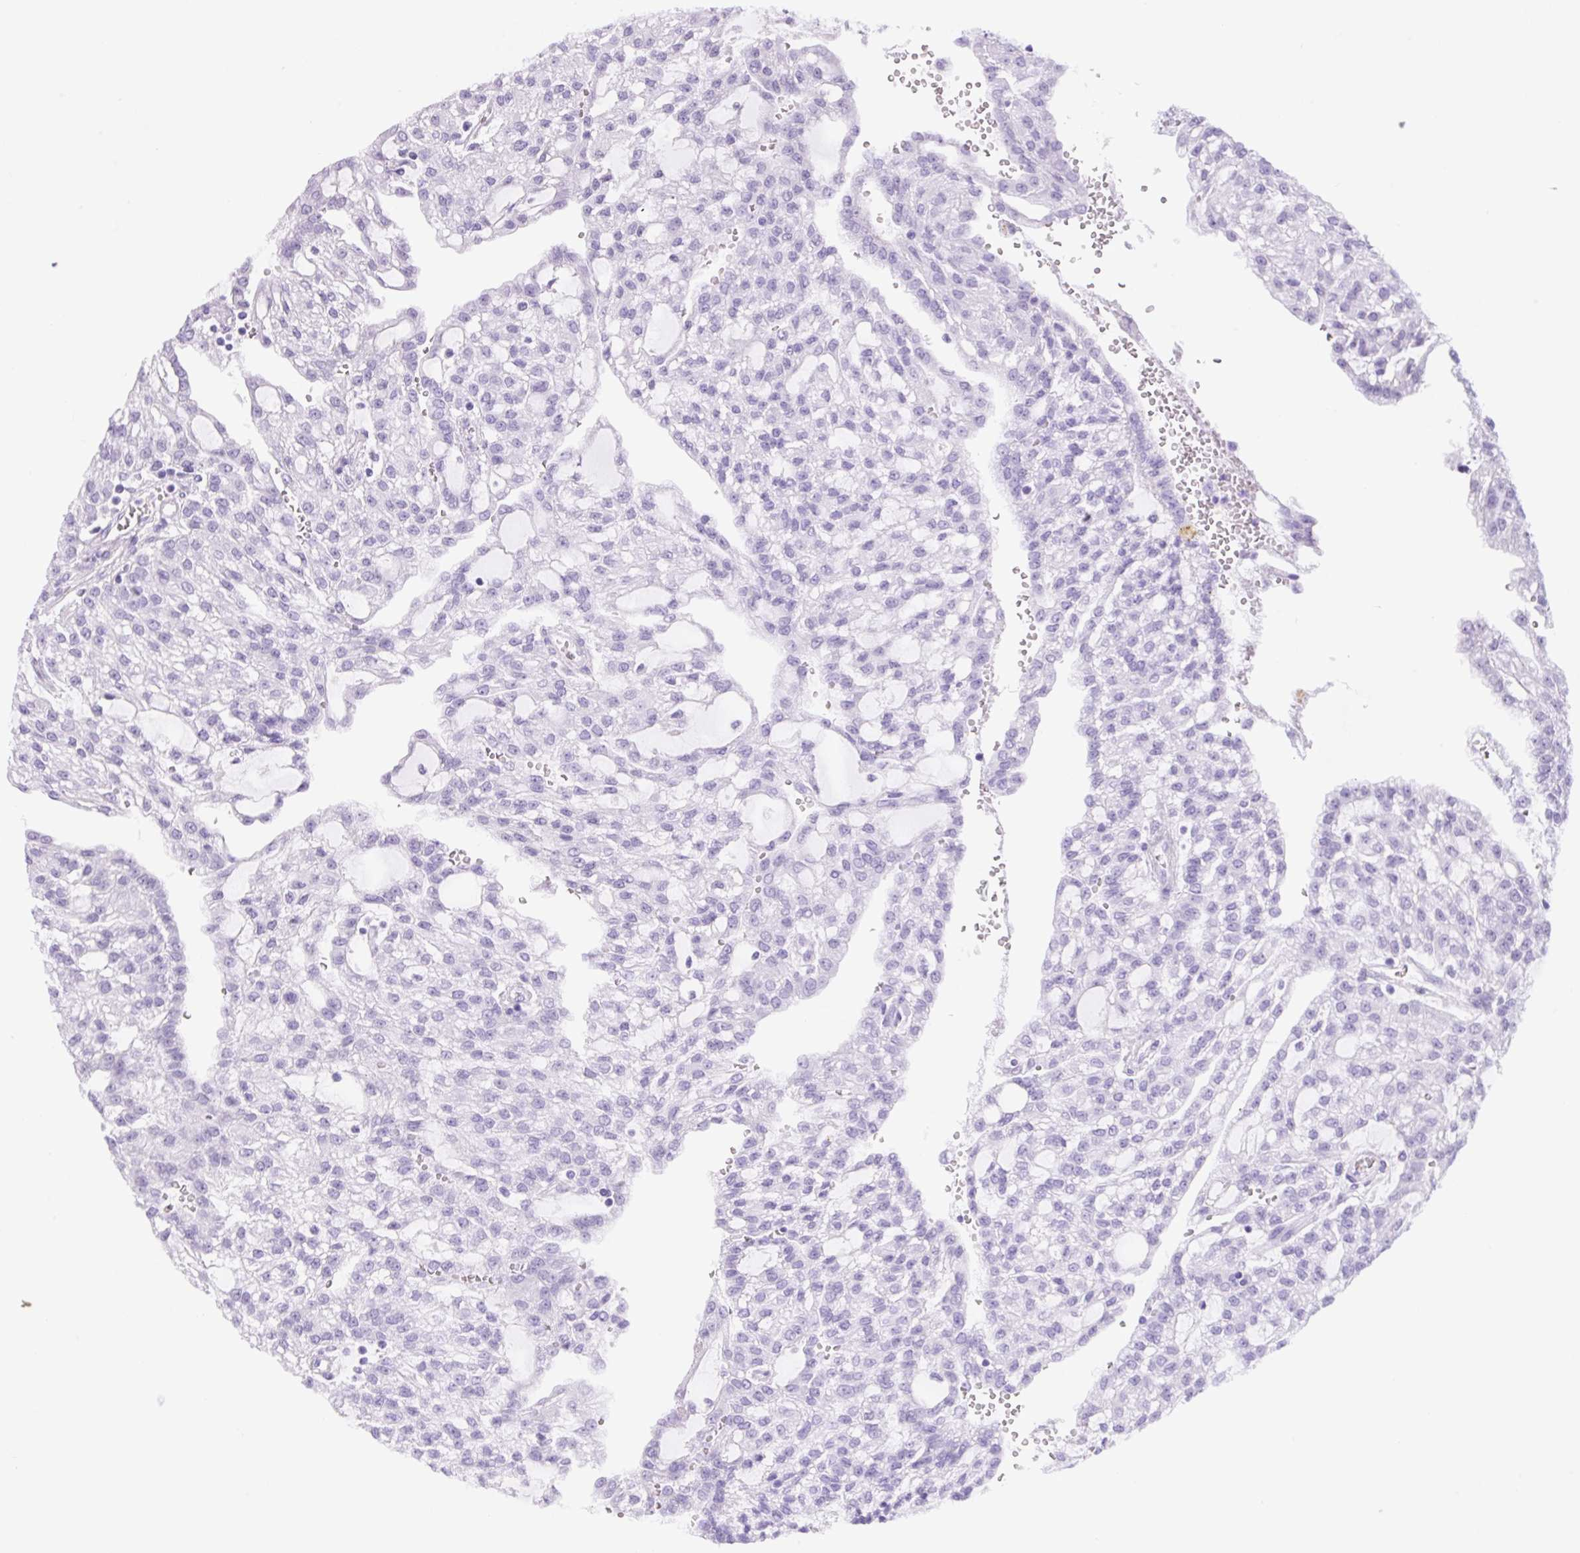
{"staining": {"intensity": "moderate", "quantity": "25%-75%", "location": "cytoplasmic/membranous"}, "tissue": "renal cancer", "cell_type": "Tumor cells", "image_type": "cancer", "snomed": [{"axis": "morphology", "description": "Adenocarcinoma, NOS"}, {"axis": "topography", "description": "Kidney"}], "caption": "Approximately 25%-75% of tumor cells in renal cancer (adenocarcinoma) exhibit moderate cytoplasmic/membranous protein staining as visualized by brown immunohistochemical staining.", "gene": "SEPTIN10", "patient": {"sex": "male", "age": 63}}